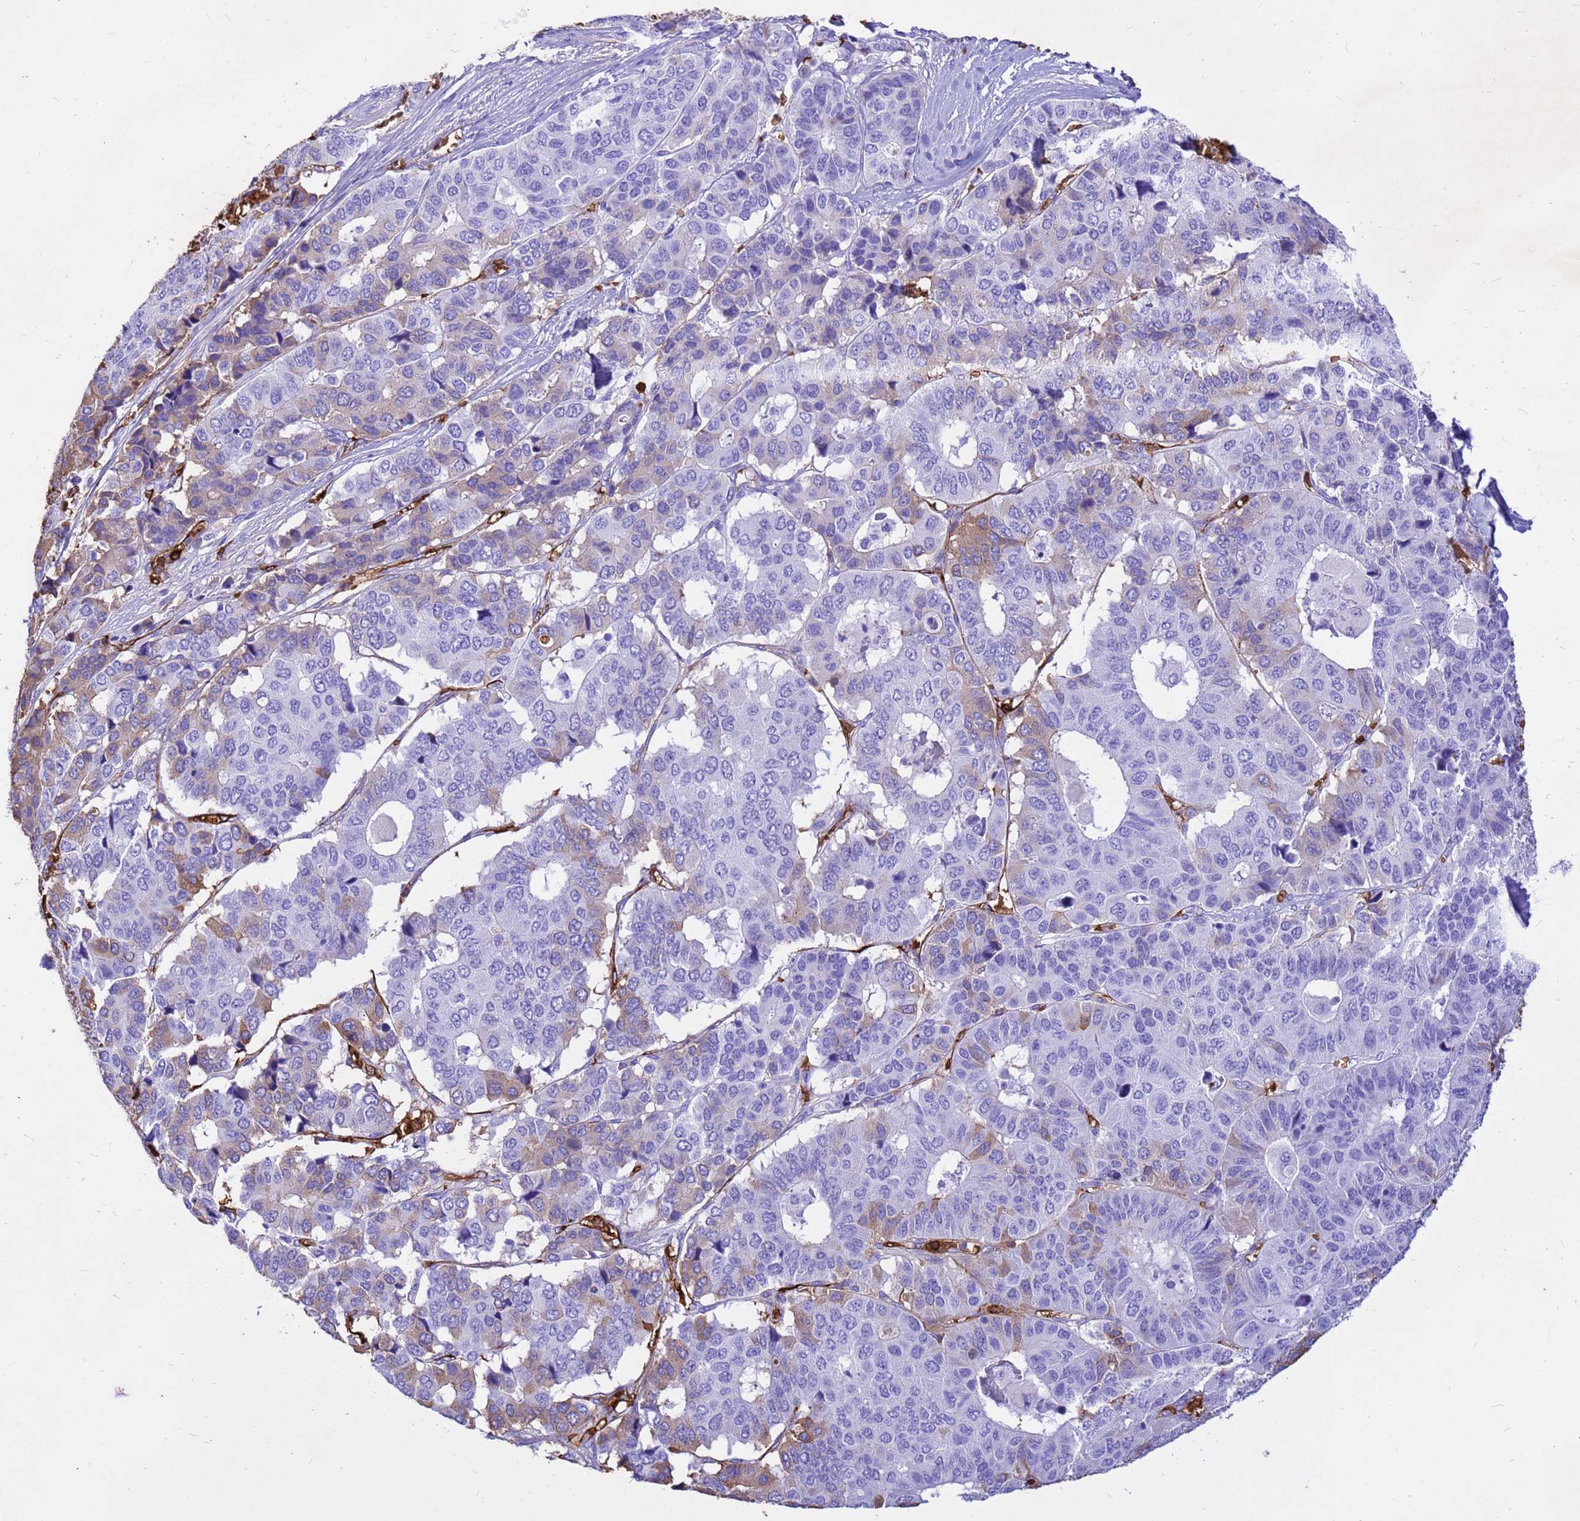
{"staining": {"intensity": "weak", "quantity": "<25%", "location": "cytoplasmic/membranous"}, "tissue": "pancreatic cancer", "cell_type": "Tumor cells", "image_type": "cancer", "snomed": [{"axis": "morphology", "description": "Adenocarcinoma, NOS"}, {"axis": "topography", "description": "Pancreas"}], "caption": "This is an immunohistochemistry (IHC) image of pancreatic cancer (adenocarcinoma). There is no expression in tumor cells.", "gene": "HBA2", "patient": {"sex": "male", "age": 50}}